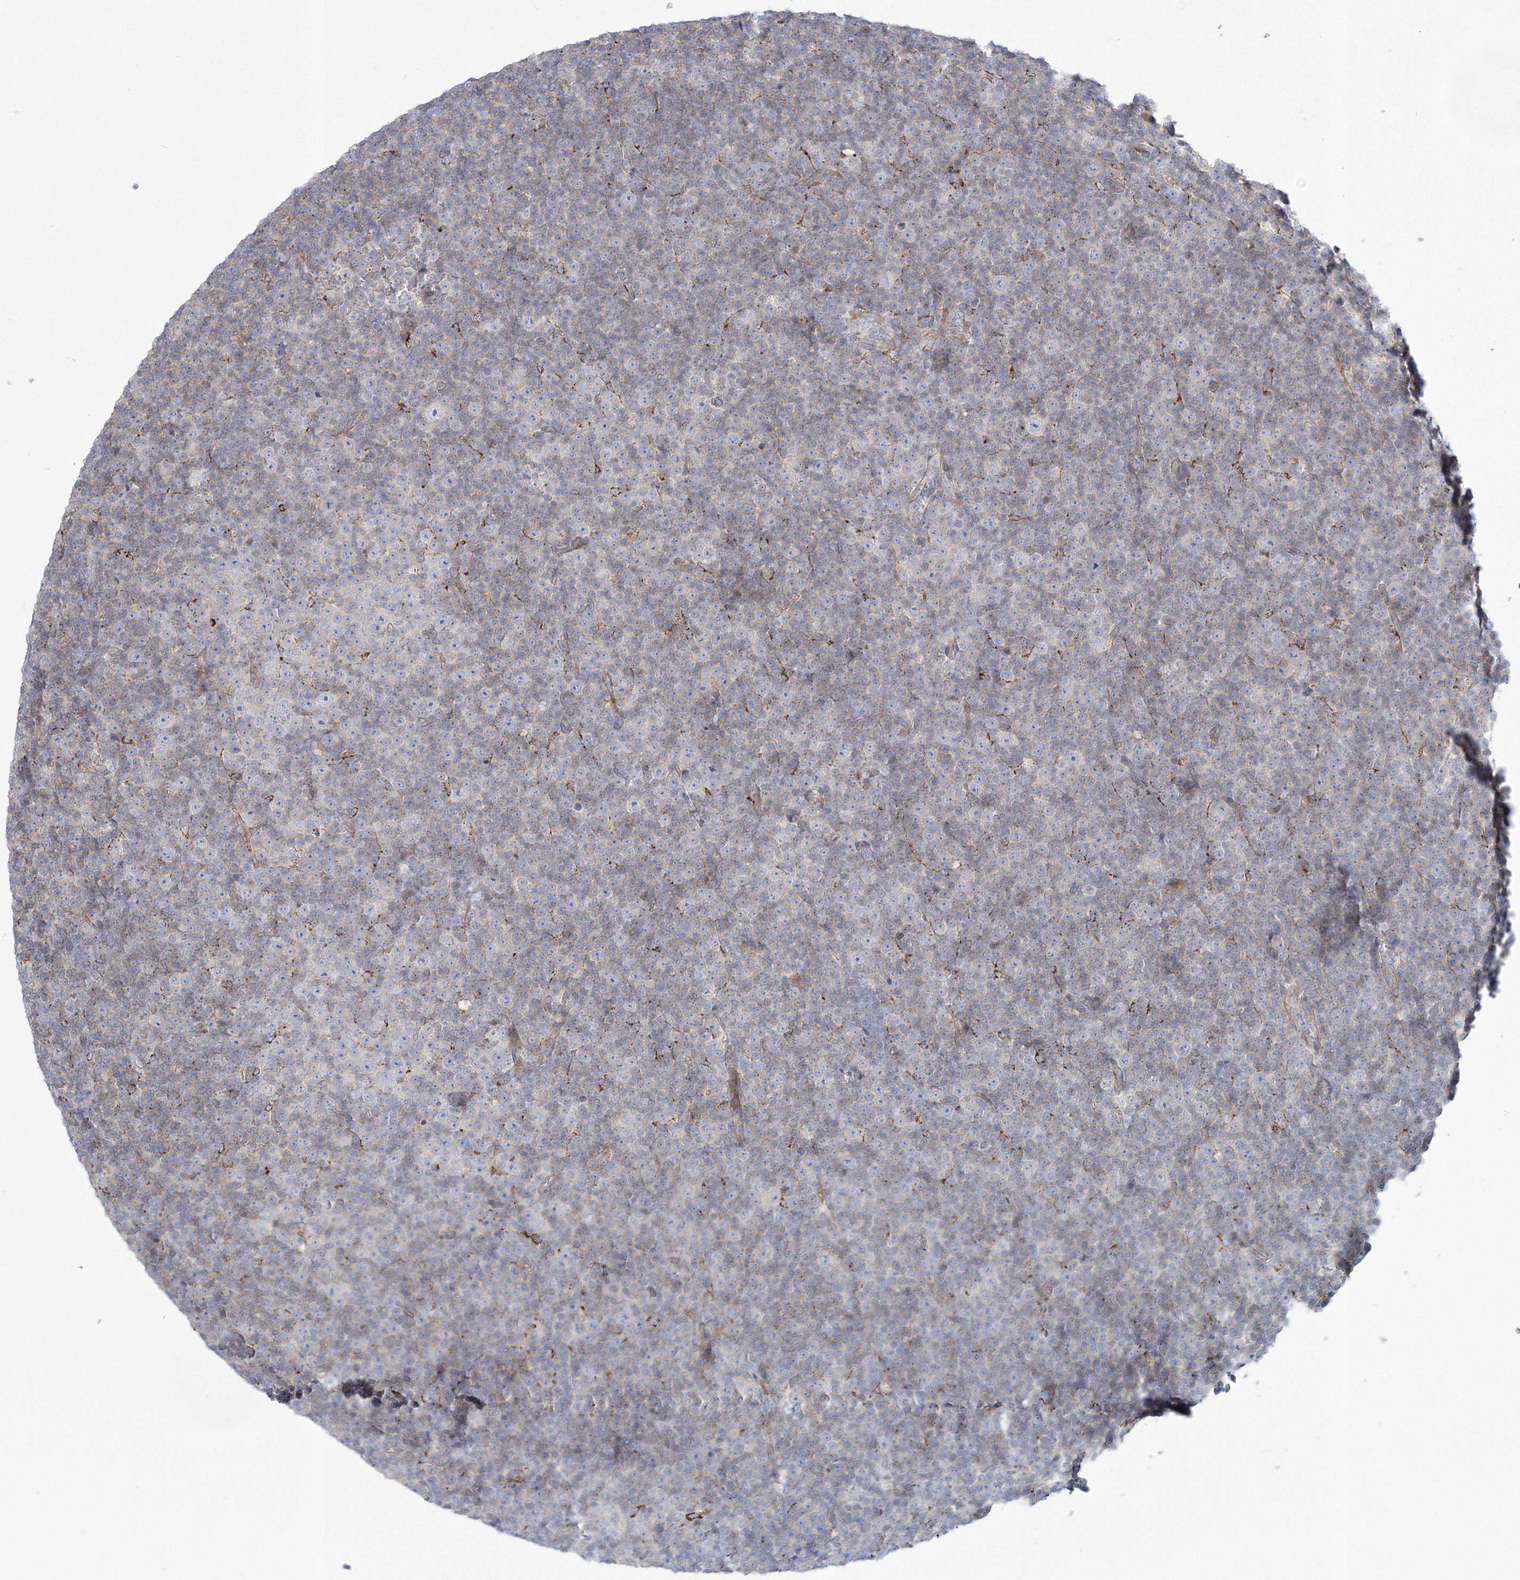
{"staining": {"intensity": "weak", "quantity": "25%-75%", "location": "cytoplasmic/membranous"}, "tissue": "lymphoma", "cell_type": "Tumor cells", "image_type": "cancer", "snomed": [{"axis": "morphology", "description": "Malignant lymphoma, non-Hodgkin's type, Low grade"}, {"axis": "topography", "description": "Lymph node"}], "caption": "Brown immunohistochemical staining in malignant lymphoma, non-Hodgkin's type (low-grade) shows weak cytoplasmic/membranous expression in about 25%-75% of tumor cells.", "gene": "WDR49", "patient": {"sex": "female", "age": 67}}